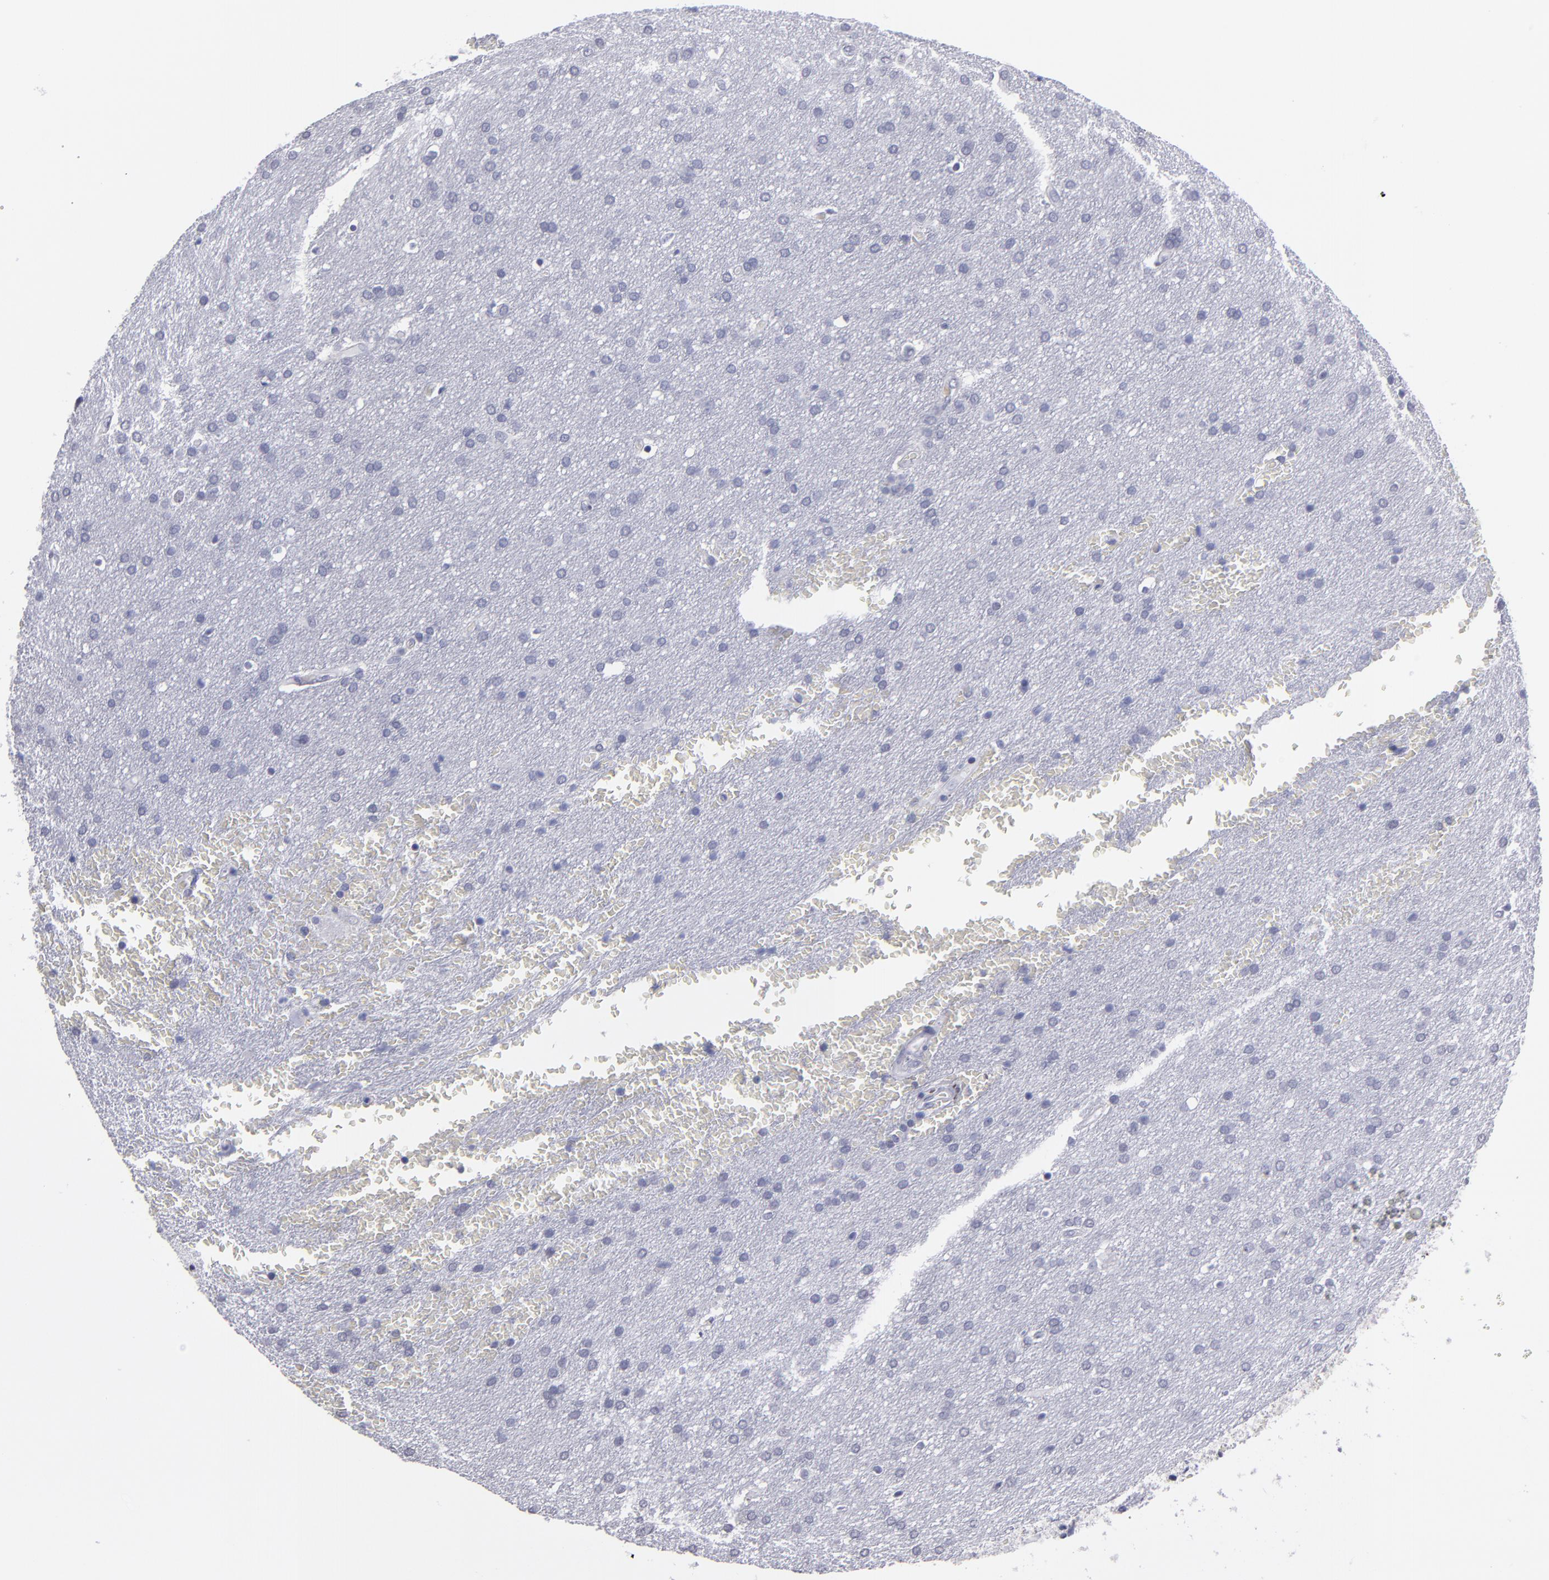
{"staining": {"intensity": "negative", "quantity": "none", "location": "none"}, "tissue": "glioma", "cell_type": "Tumor cells", "image_type": "cancer", "snomed": [{"axis": "morphology", "description": "Glioma, malignant, Low grade"}, {"axis": "topography", "description": "Brain"}], "caption": "Immunohistochemistry (IHC) micrograph of neoplastic tissue: malignant glioma (low-grade) stained with DAB demonstrates no significant protein expression in tumor cells.", "gene": "ALDOB", "patient": {"sex": "female", "age": 32}}